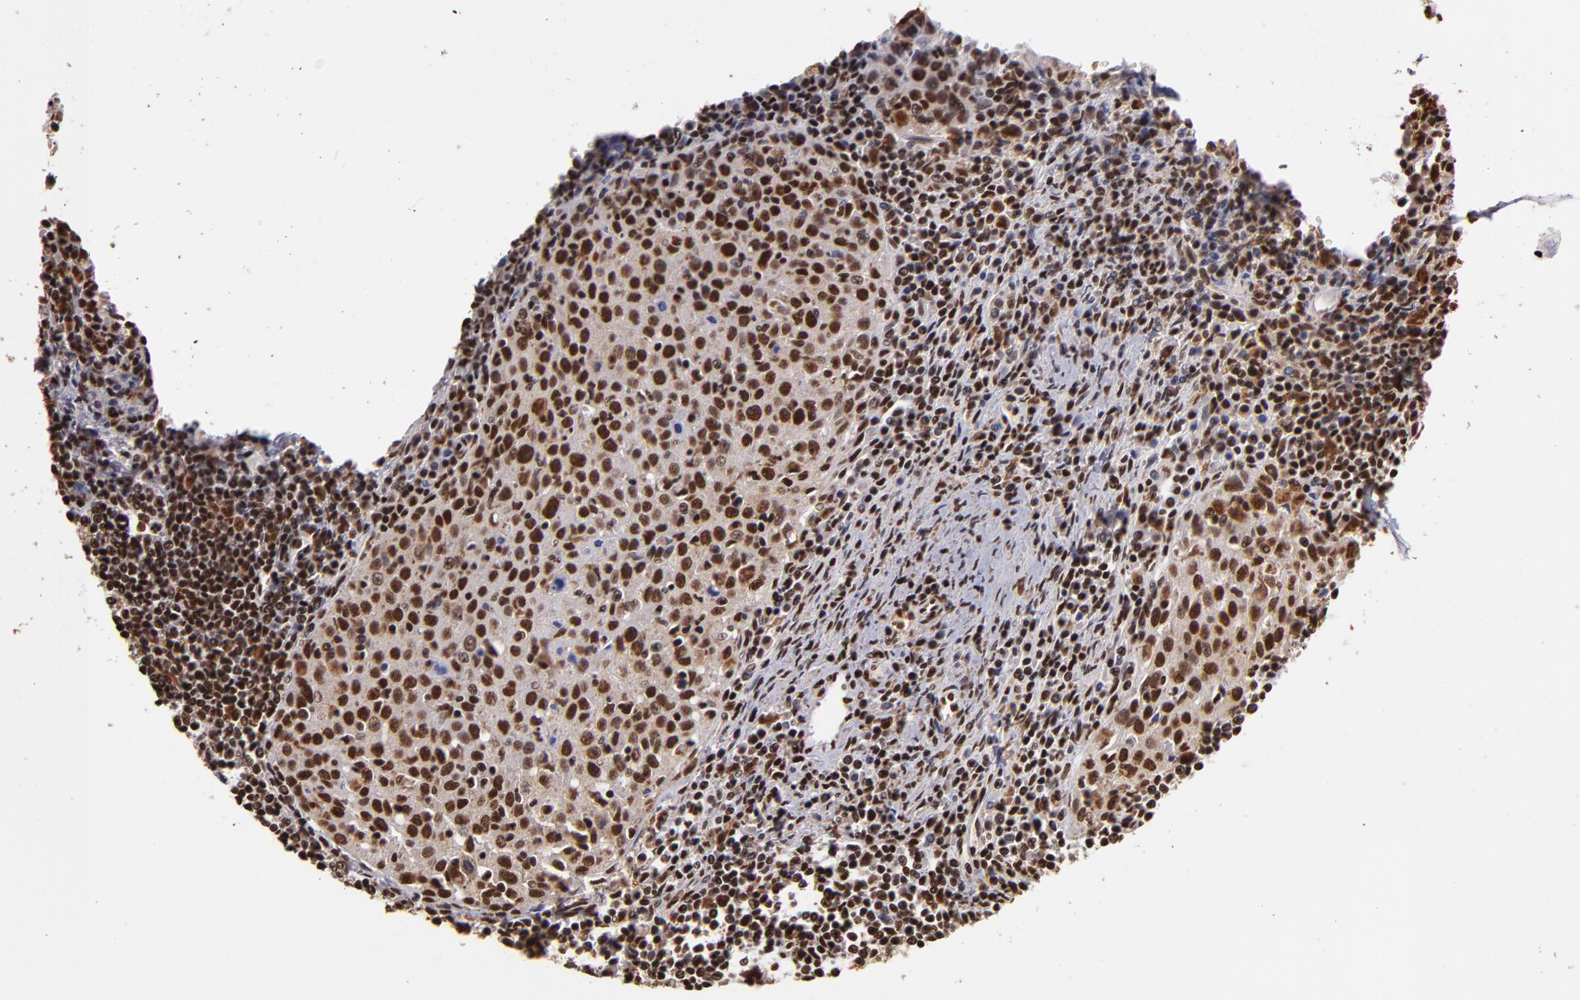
{"staining": {"intensity": "moderate", "quantity": ">75%", "location": "cytoplasmic/membranous,nuclear"}, "tissue": "cervical cancer", "cell_type": "Tumor cells", "image_type": "cancer", "snomed": [{"axis": "morphology", "description": "Squamous cell carcinoma, NOS"}, {"axis": "topography", "description": "Cervix"}], "caption": "IHC photomicrograph of cervical cancer (squamous cell carcinoma) stained for a protein (brown), which reveals medium levels of moderate cytoplasmic/membranous and nuclear staining in approximately >75% of tumor cells.", "gene": "SP1", "patient": {"sex": "female", "age": 27}}